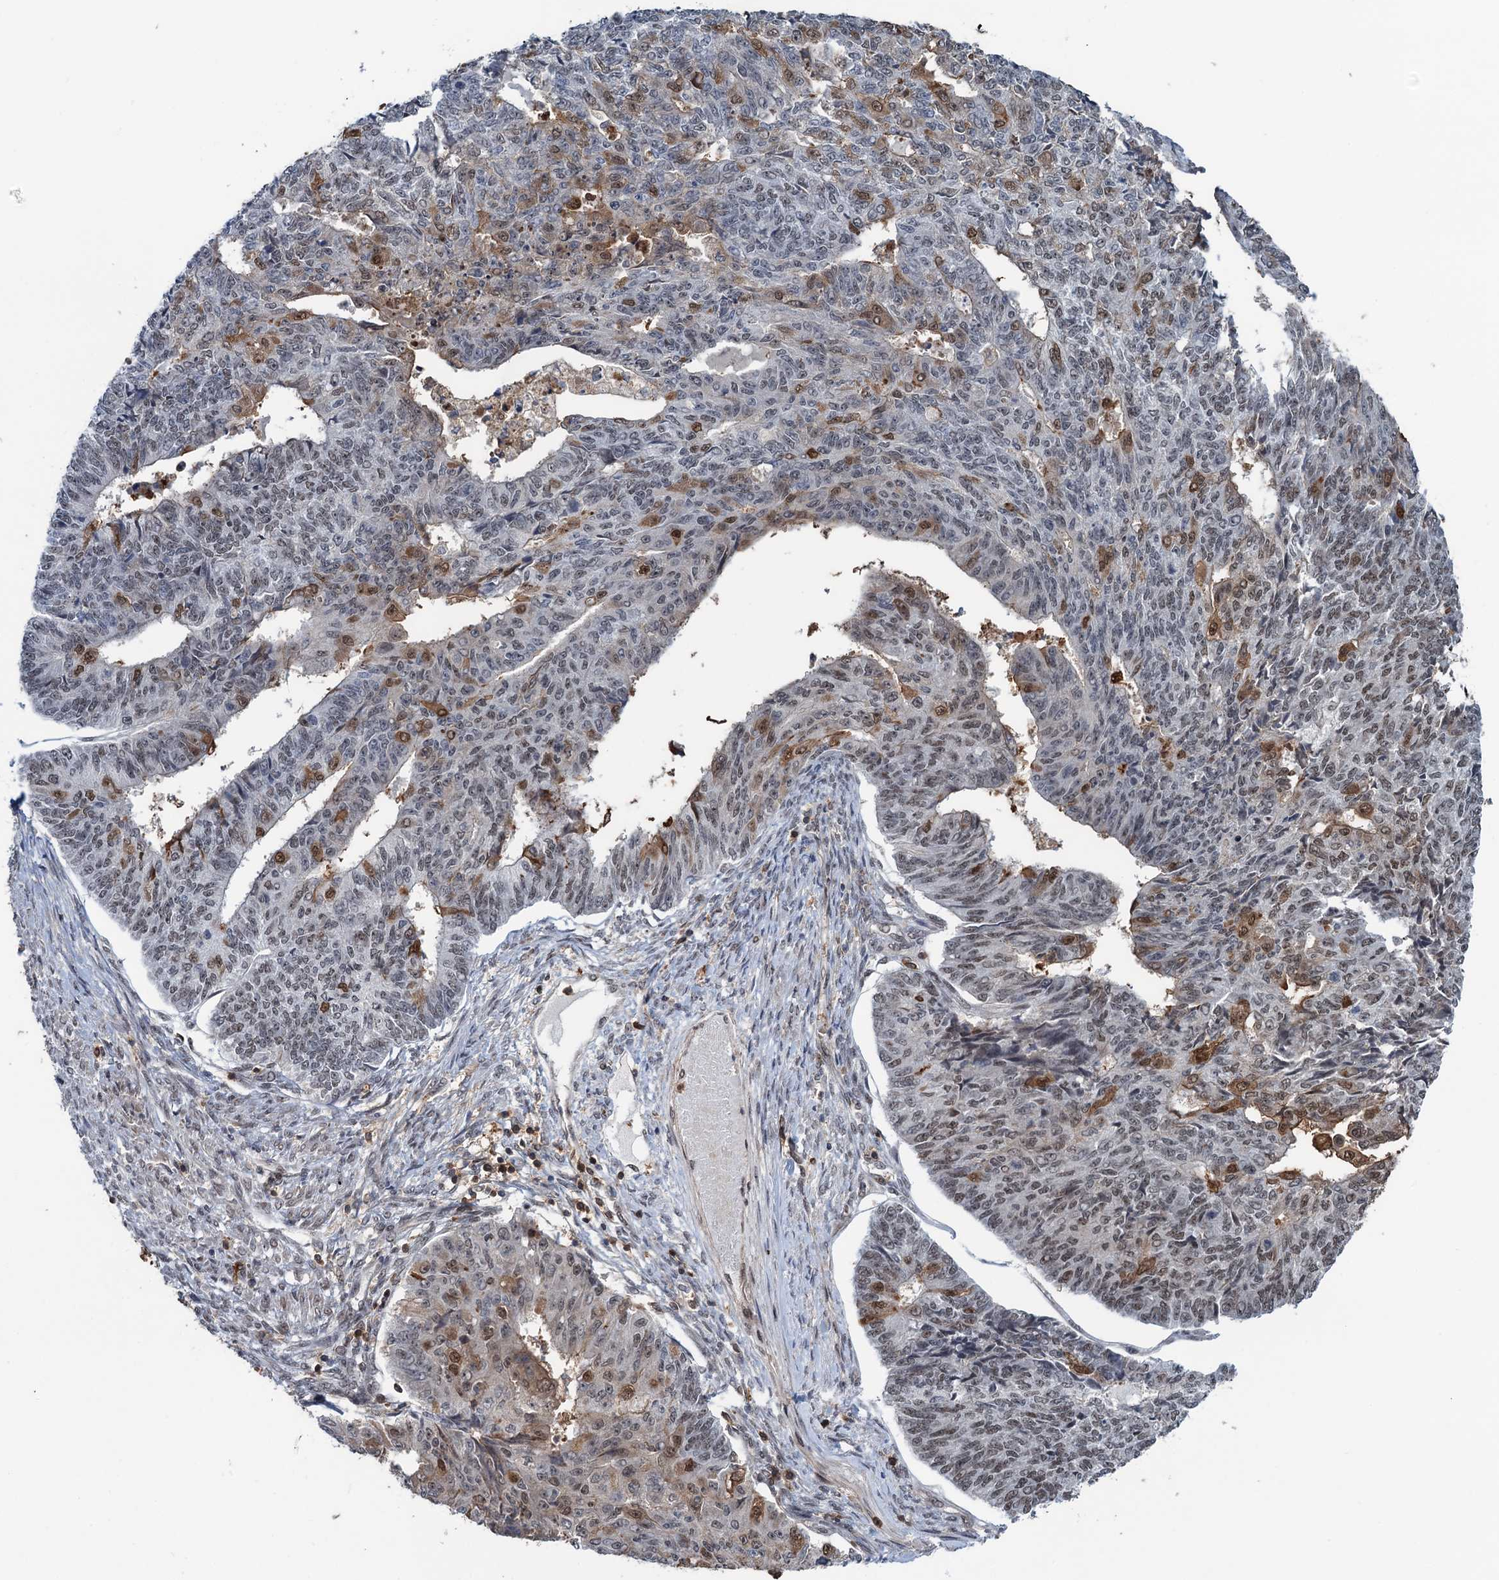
{"staining": {"intensity": "weak", "quantity": "<25%", "location": "nuclear"}, "tissue": "endometrial cancer", "cell_type": "Tumor cells", "image_type": "cancer", "snomed": [{"axis": "morphology", "description": "Adenocarcinoma, NOS"}, {"axis": "topography", "description": "Endometrium"}], "caption": "Tumor cells are negative for brown protein staining in endometrial adenocarcinoma.", "gene": "ZNF609", "patient": {"sex": "female", "age": 32}}